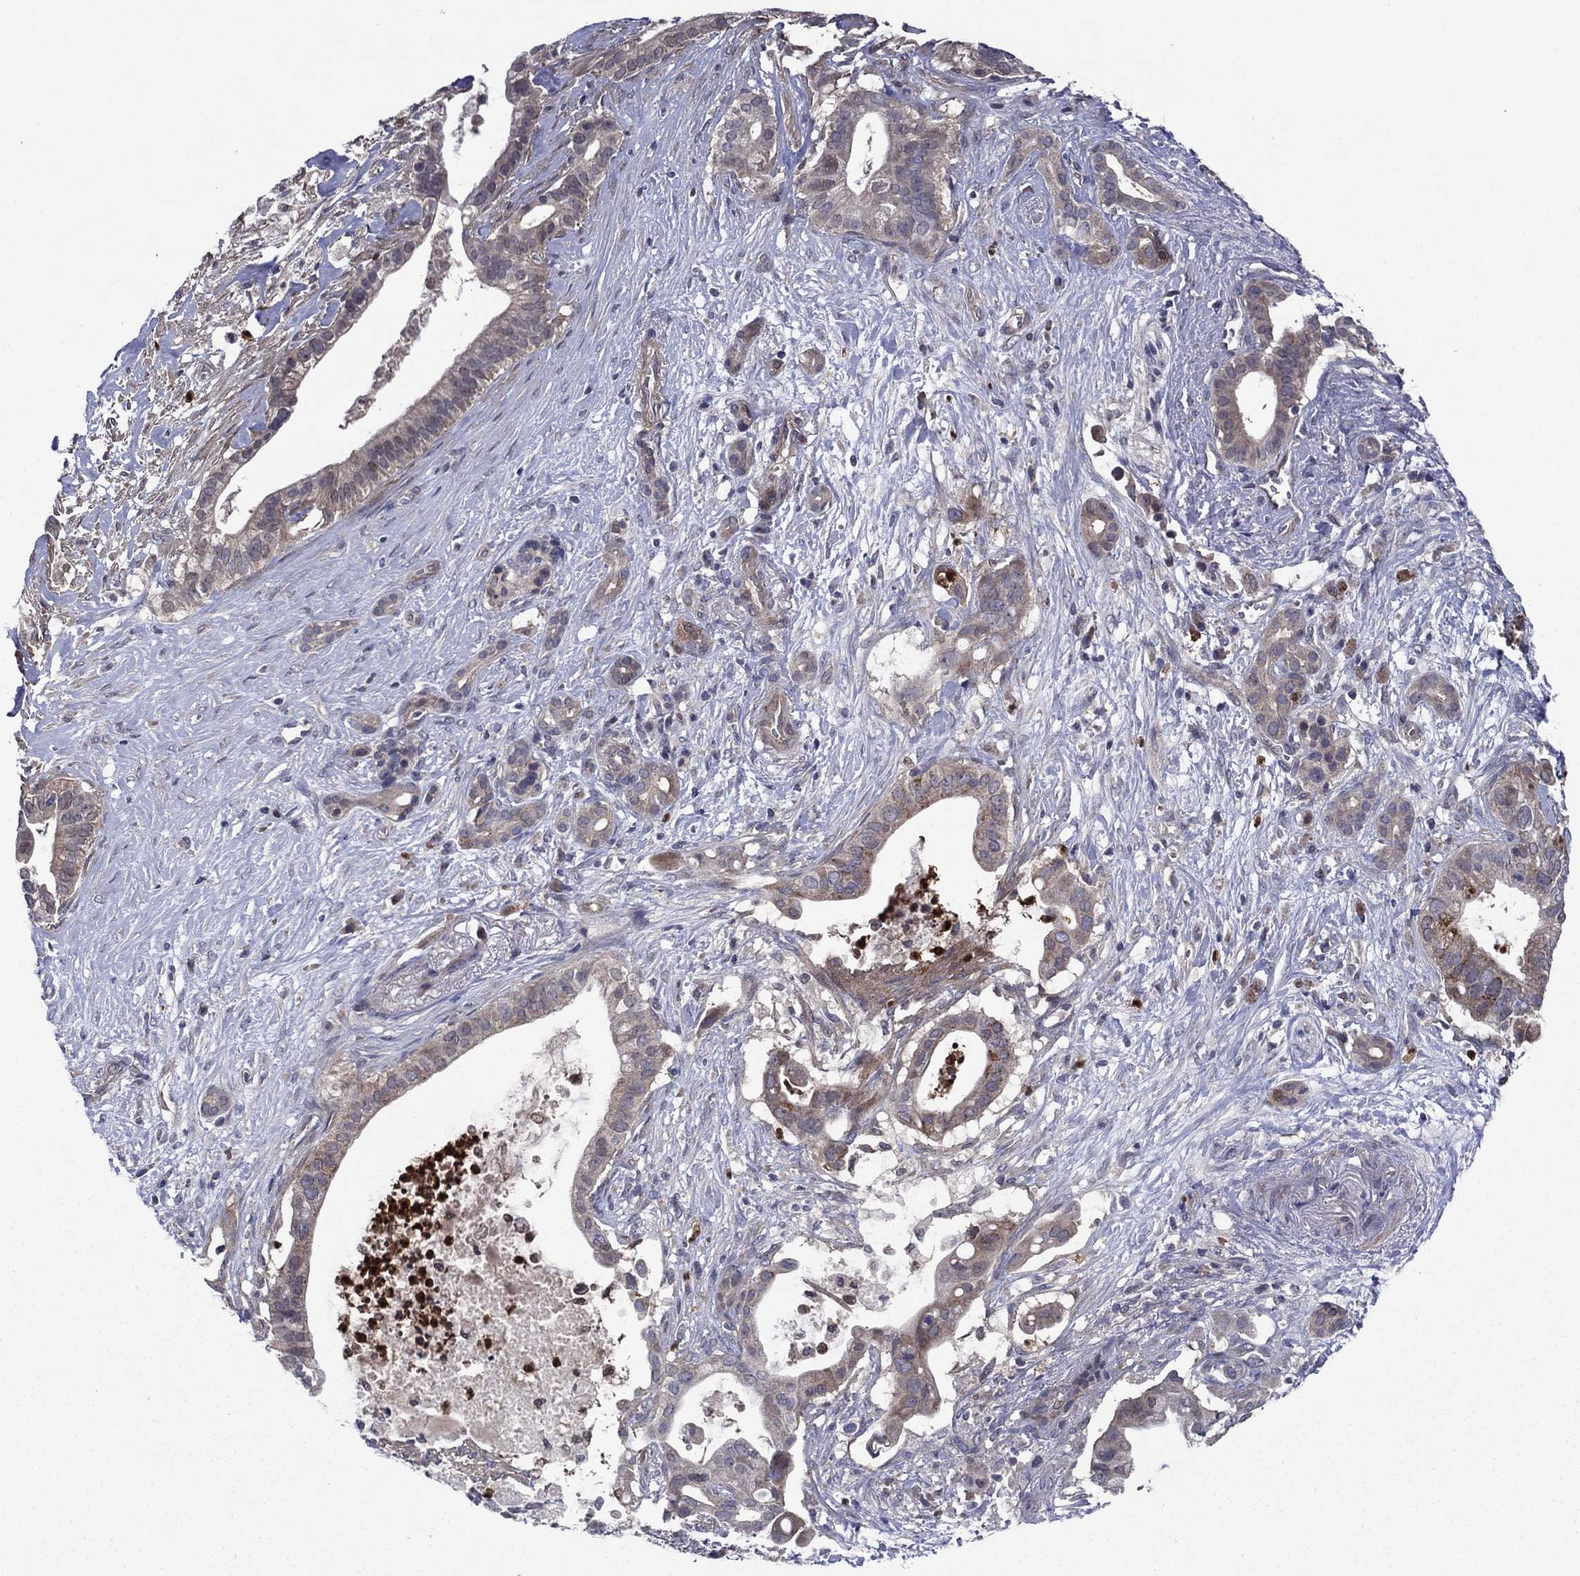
{"staining": {"intensity": "moderate", "quantity": "<25%", "location": "cytoplasmic/membranous"}, "tissue": "pancreatic cancer", "cell_type": "Tumor cells", "image_type": "cancer", "snomed": [{"axis": "morphology", "description": "Adenocarcinoma, NOS"}, {"axis": "topography", "description": "Pancreas"}], "caption": "Tumor cells show low levels of moderate cytoplasmic/membranous staining in approximately <25% of cells in adenocarcinoma (pancreatic).", "gene": "MSRB1", "patient": {"sex": "male", "age": 61}}